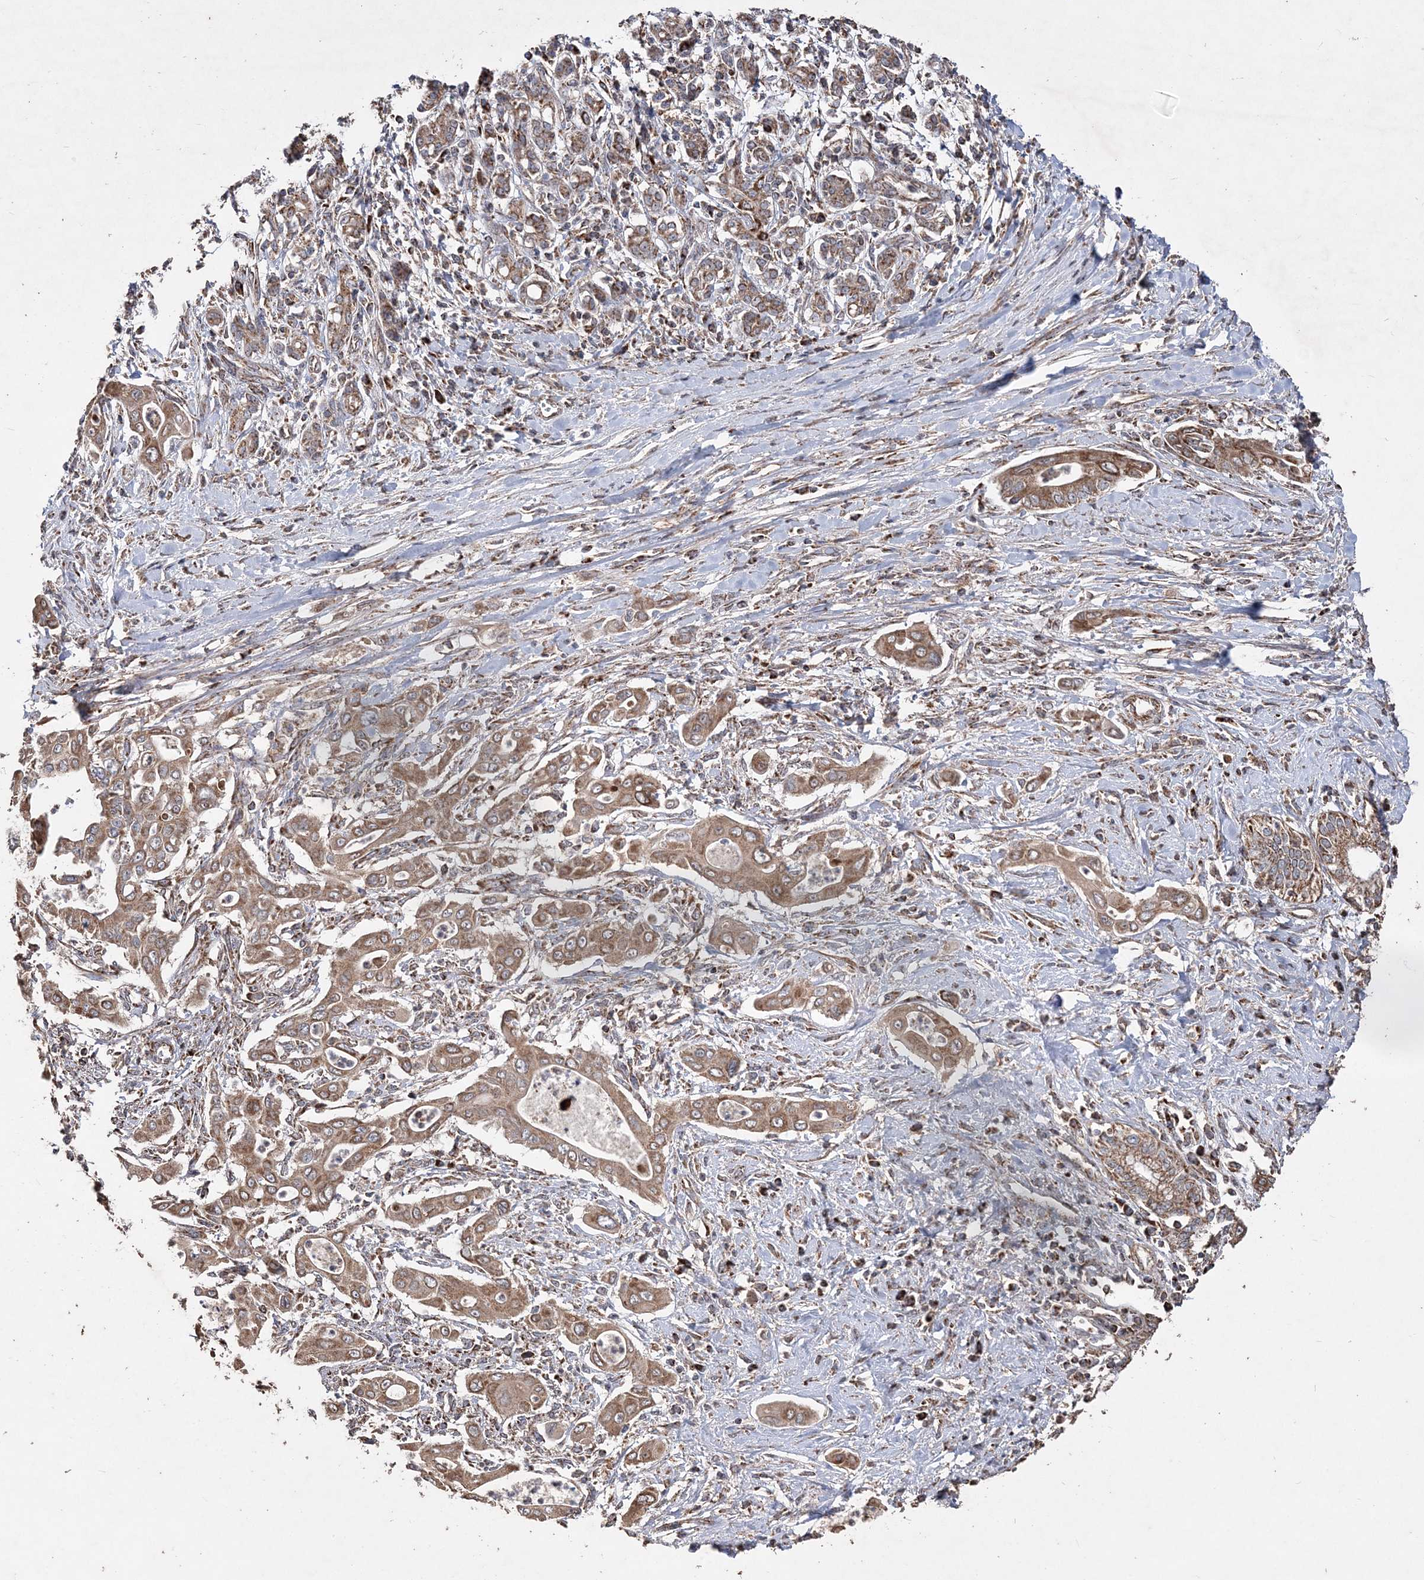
{"staining": {"intensity": "moderate", "quantity": ">75%", "location": "cytoplasmic/membranous"}, "tissue": "pancreatic cancer", "cell_type": "Tumor cells", "image_type": "cancer", "snomed": [{"axis": "morphology", "description": "Adenocarcinoma, NOS"}, {"axis": "topography", "description": "Pancreas"}], "caption": "Immunohistochemistry (IHC) of human pancreatic cancer (adenocarcinoma) displays medium levels of moderate cytoplasmic/membranous staining in approximately >75% of tumor cells. Using DAB (brown) and hematoxylin (blue) stains, captured at high magnification using brightfield microscopy.", "gene": "POC5", "patient": {"sex": "male", "age": 58}}